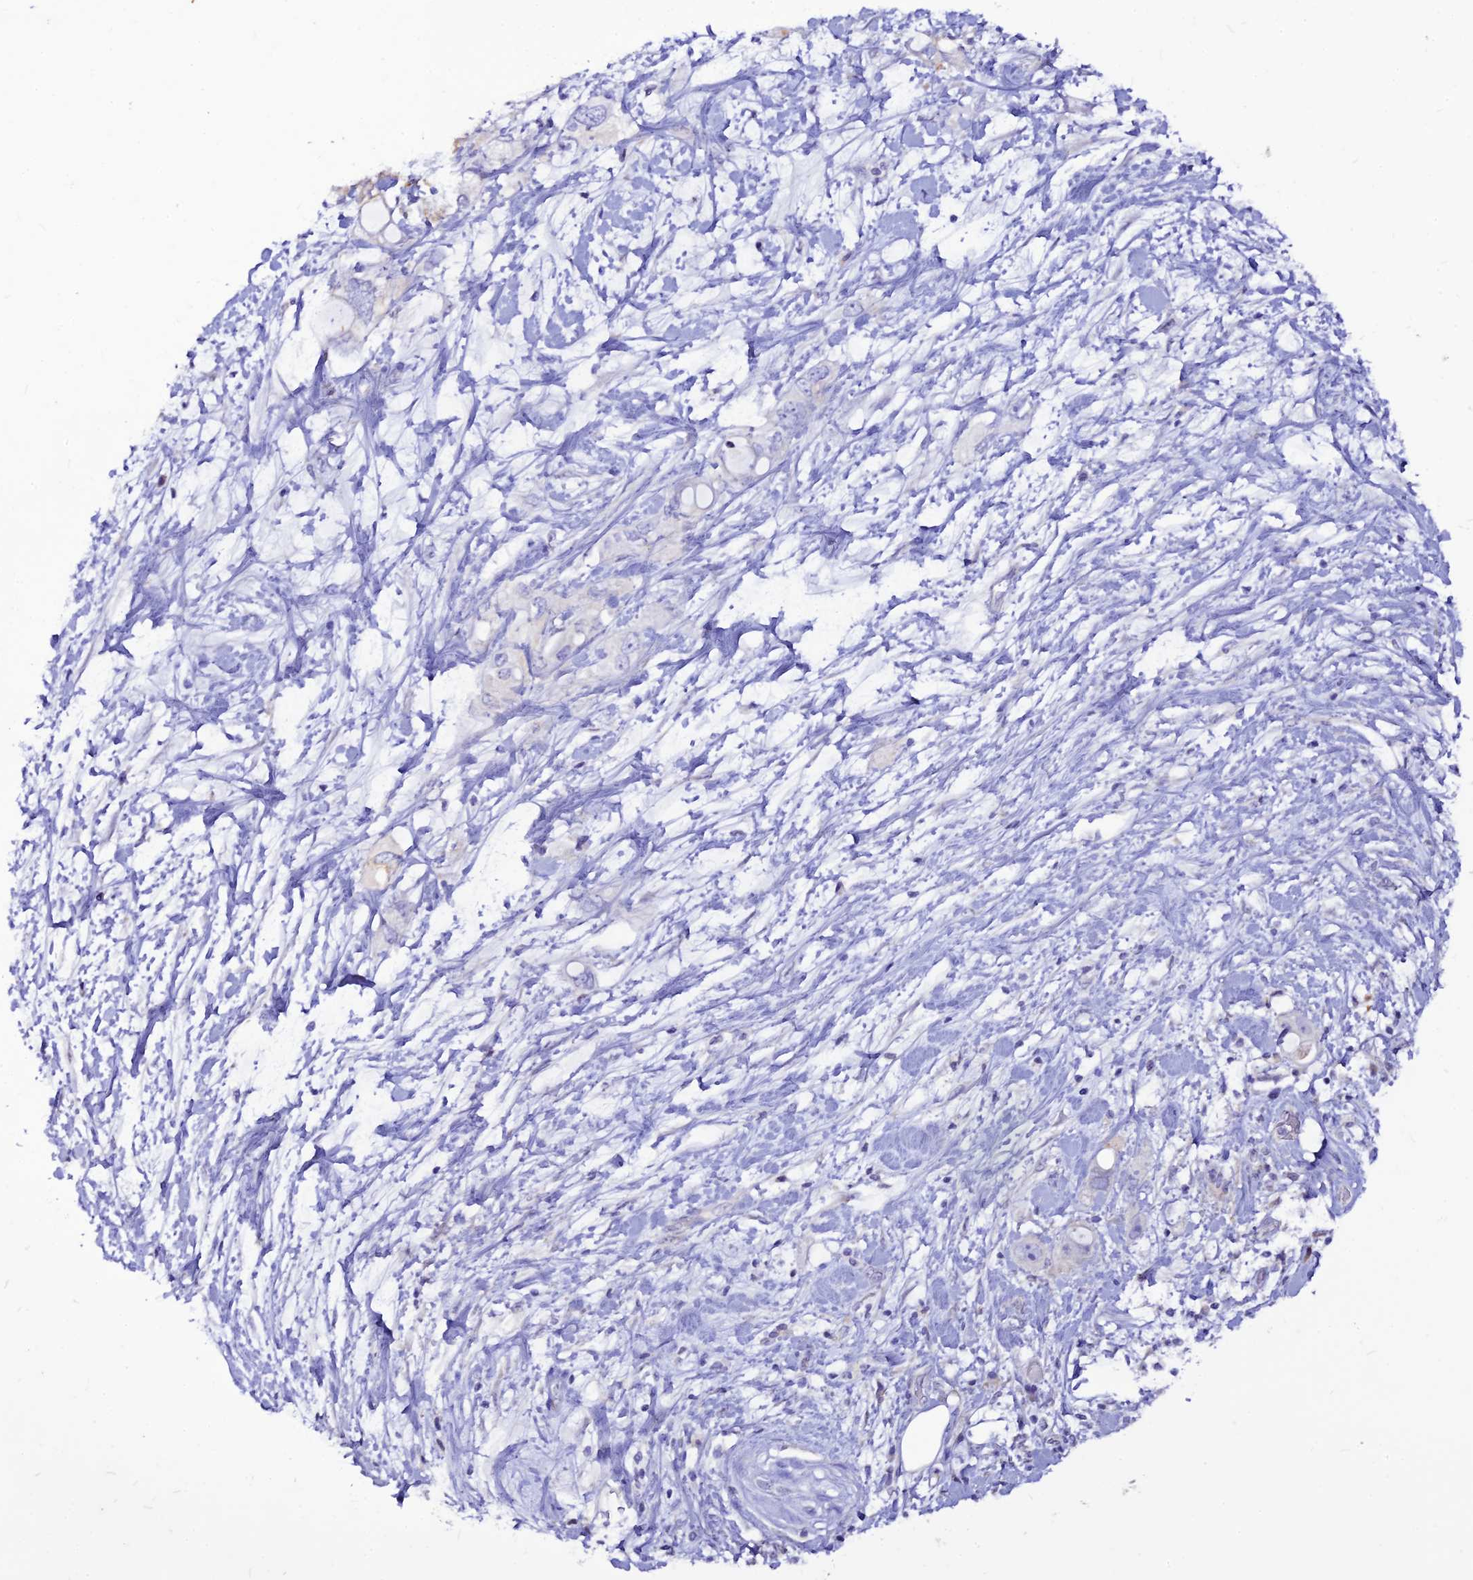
{"staining": {"intensity": "negative", "quantity": "none", "location": "none"}, "tissue": "pancreatic cancer", "cell_type": "Tumor cells", "image_type": "cancer", "snomed": [{"axis": "morphology", "description": "Inflammation, NOS"}, {"axis": "morphology", "description": "Adenocarcinoma, NOS"}, {"axis": "topography", "description": "Pancreas"}], "caption": "Photomicrograph shows no protein expression in tumor cells of pancreatic cancer (adenocarcinoma) tissue.", "gene": "CZIB", "patient": {"sex": "female", "age": 56}}